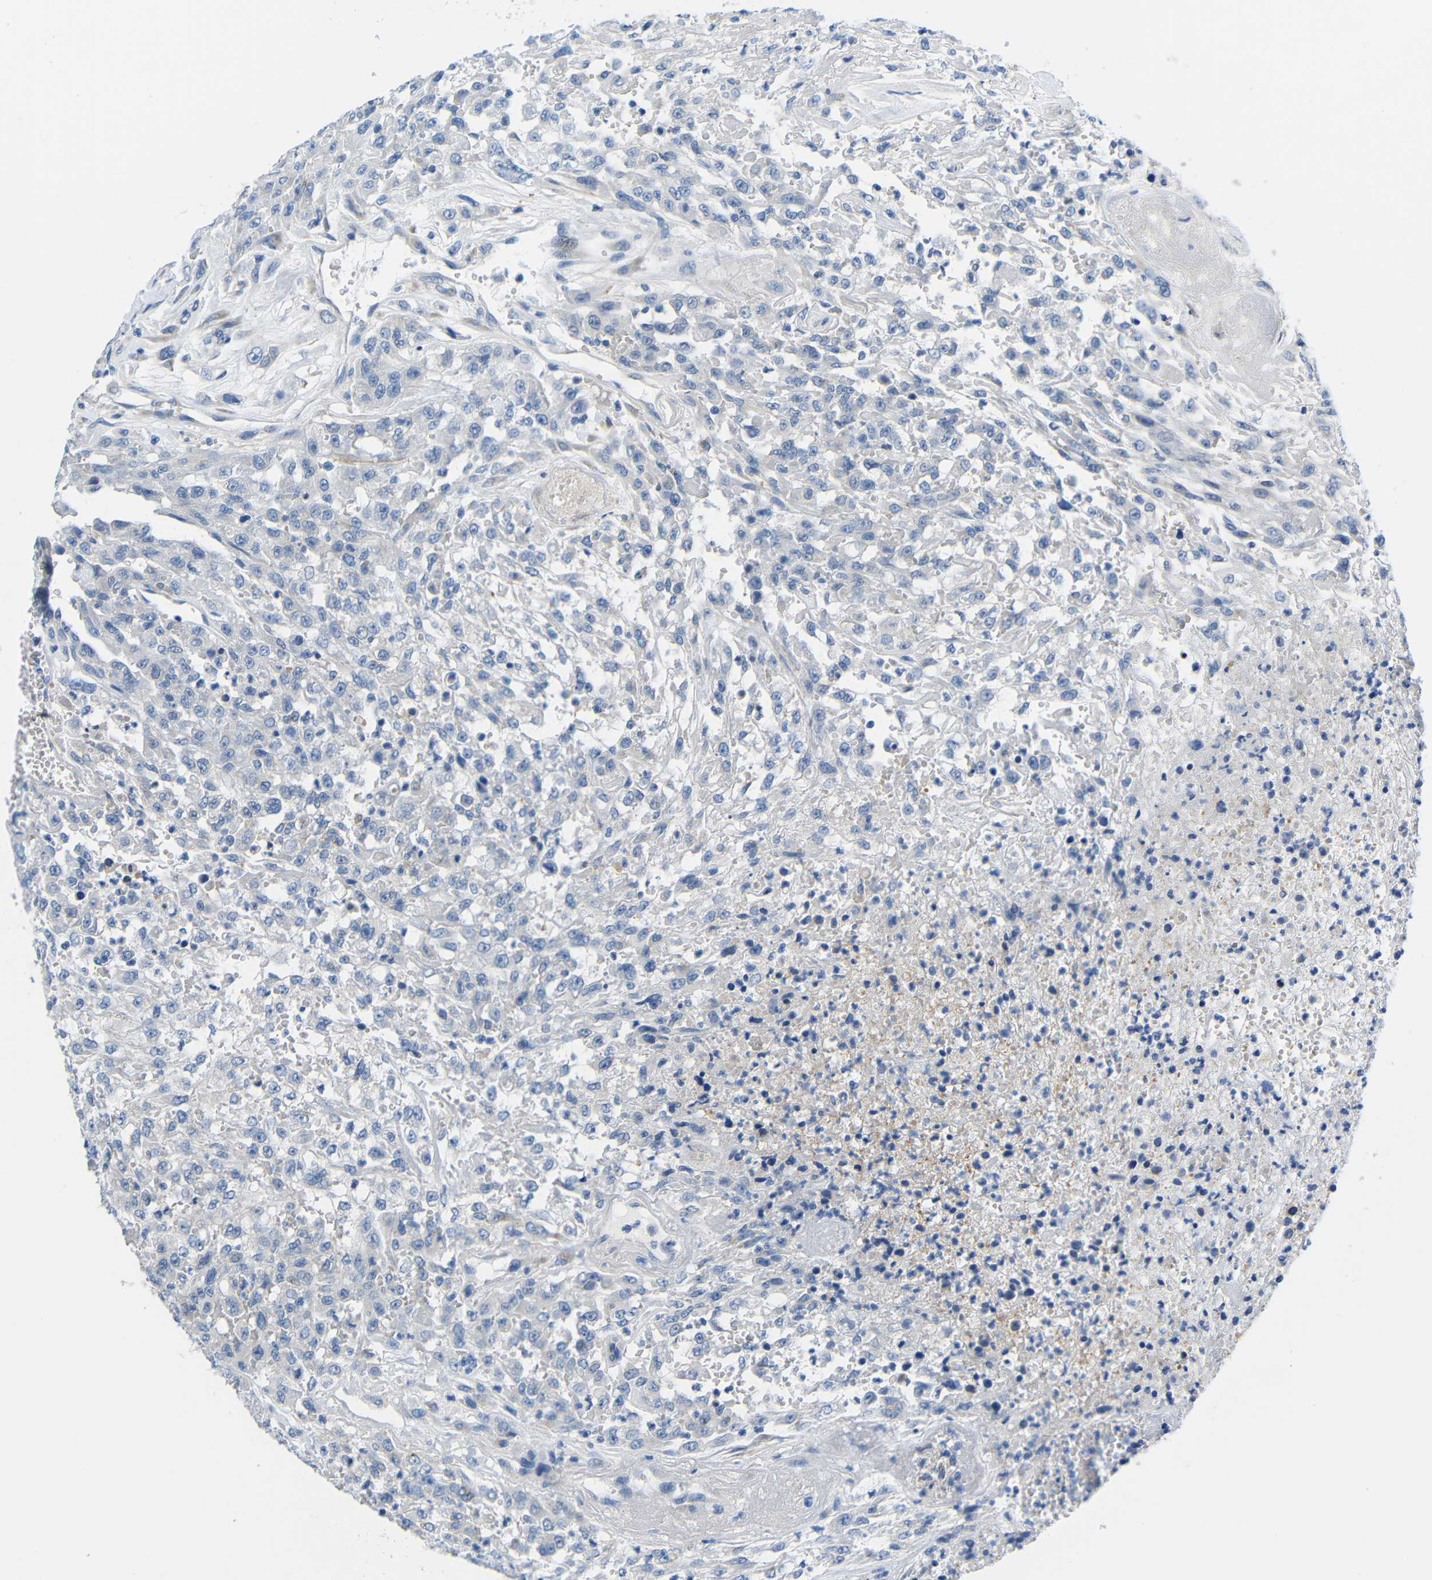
{"staining": {"intensity": "negative", "quantity": "none", "location": "none"}, "tissue": "urothelial cancer", "cell_type": "Tumor cells", "image_type": "cancer", "snomed": [{"axis": "morphology", "description": "Urothelial carcinoma, High grade"}, {"axis": "topography", "description": "Urinary bladder"}], "caption": "Tumor cells show no significant staining in urothelial cancer.", "gene": "NEGR1", "patient": {"sex": "male", "age": 46}}